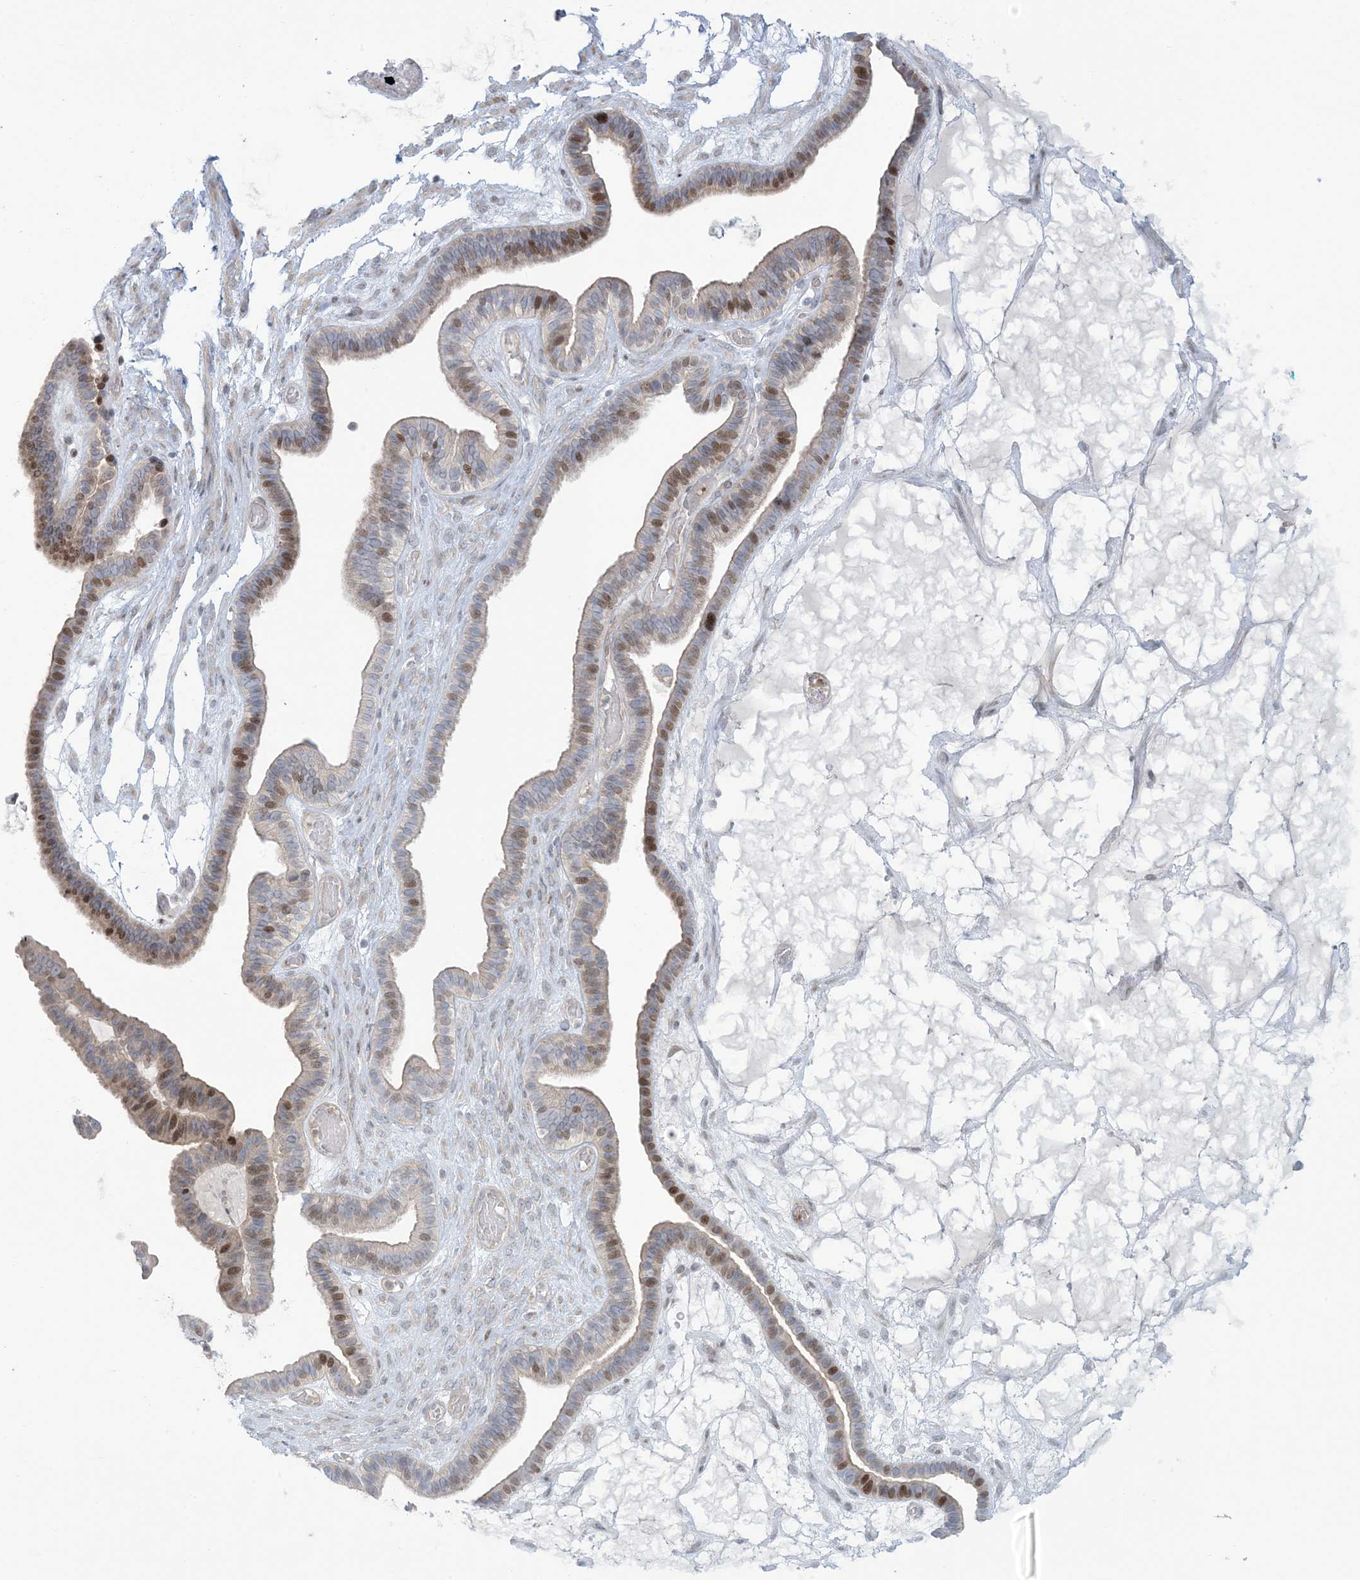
{"staining": {"intensity": "moderate", "quantity": "<25%", "location": "nuclear"}, "tissue": "ovarian cancer", "cell_type": "Tumor cells", "image_type": "cancer", "snomed": [{"axis": "morphology", "description": "Cystadenocarcinoma, serous, NOS"}, {"axis": "topography", "description": "Ovary"}], "caption": "Moderate nuclear staining is appreciated in about <25% of tumor cells in serous cystadenocarcinoma (ovarian). (IHC, brightfield microscopy, high magnification).", "gene": "AFTPH", "patient": {"sex": "female", "age": 56}}